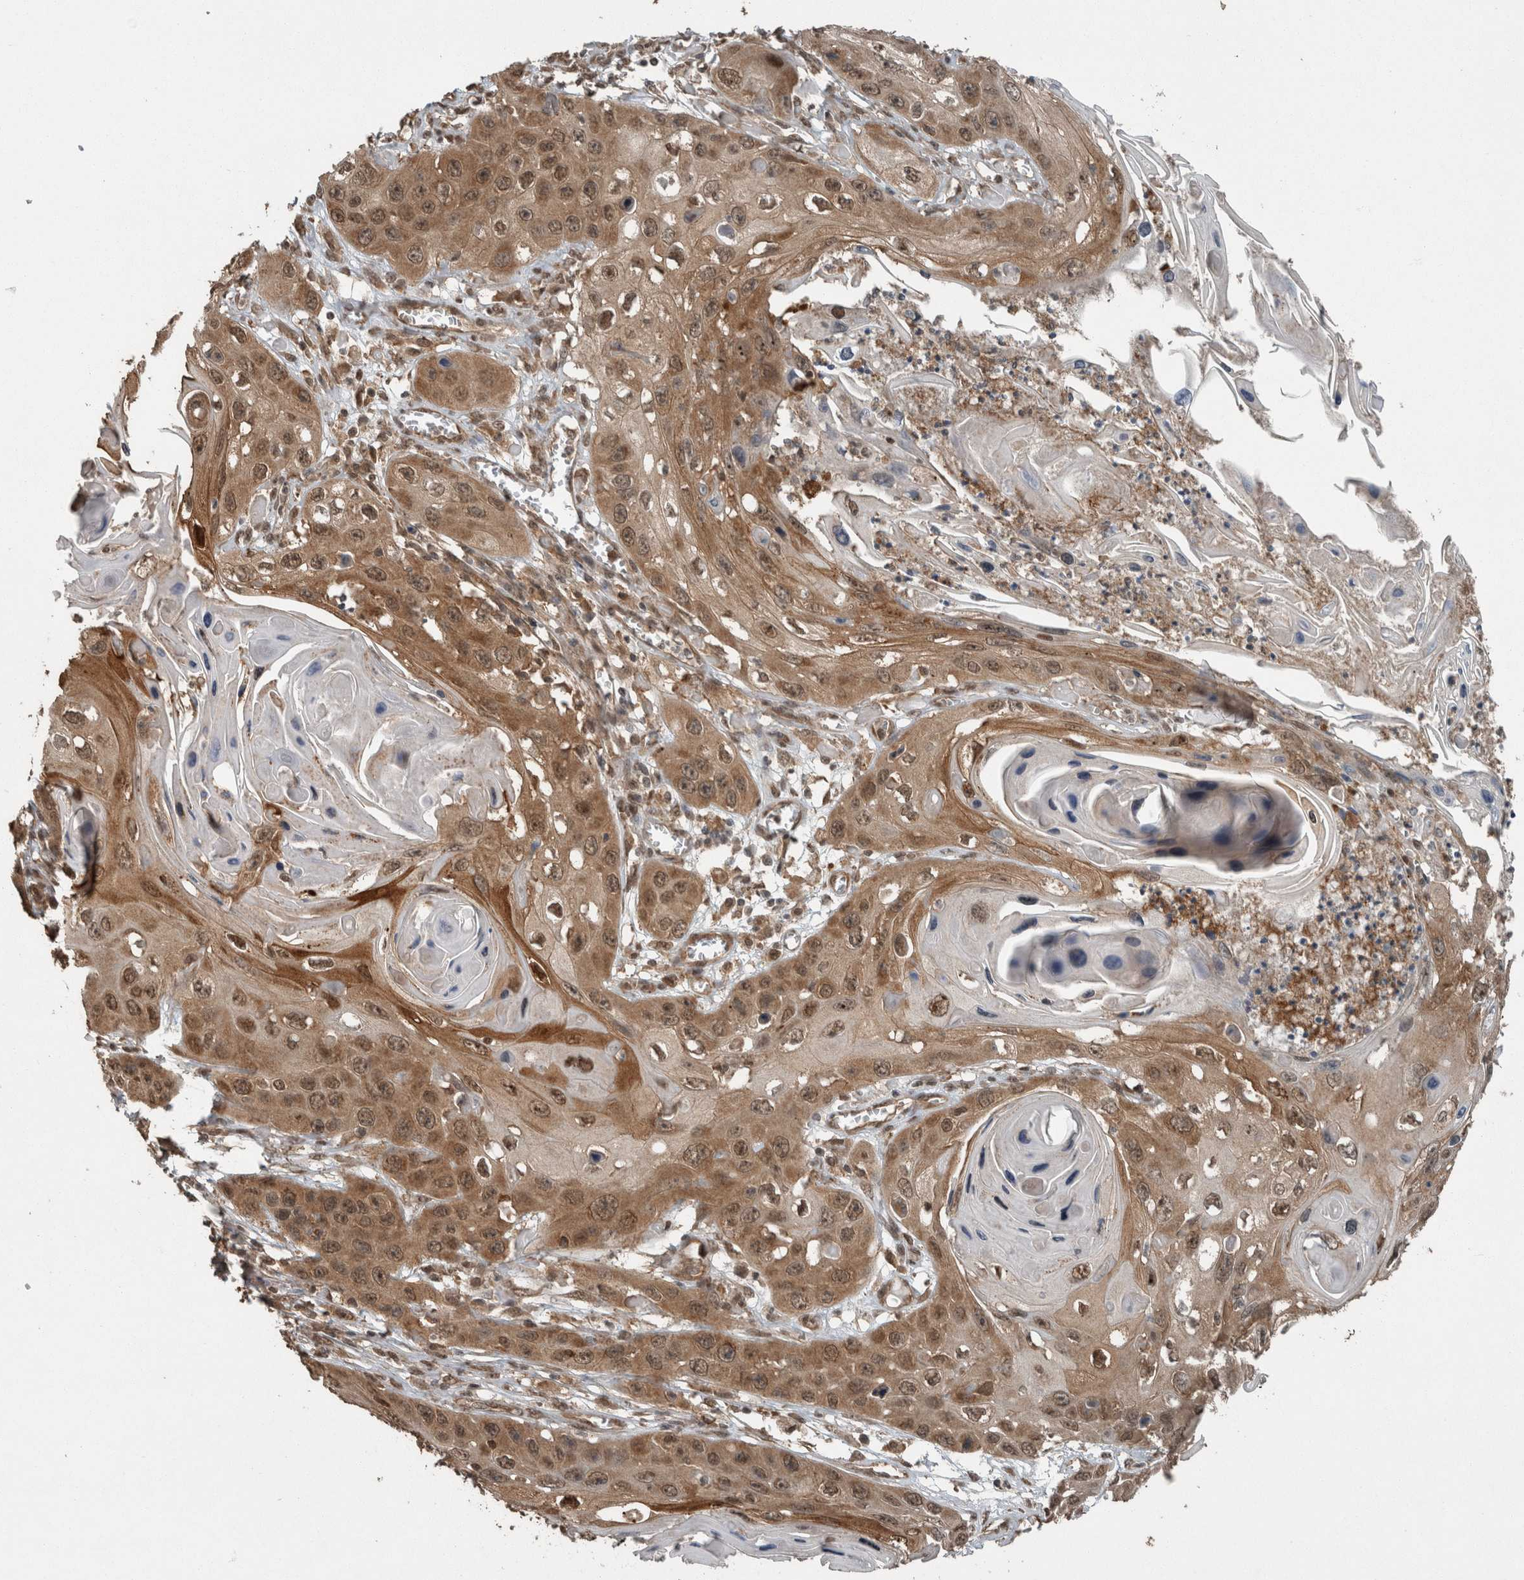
{"staining": {"intensity": "moderate", "quantity": ">75%", "location": "cytoplasmic/membranous,nuclear"}, "tissue": "skin cancer", "cell_type": "Tumor cells", "image_type": "cancer", "snomed": [{"axis": "morphology", "description": "Squamous cell carcinoma, NOS"}, {"axis": "topography", "description": "Skin"}], "caption": "Human skin cancer stained for a protein (brown) exhibits moderate cytoplasmic/membranous and nuclear positive expression in about >75% of tumor cells.", "gene": "MYO1E", "patient": {"sex": "male", "age": 55}}